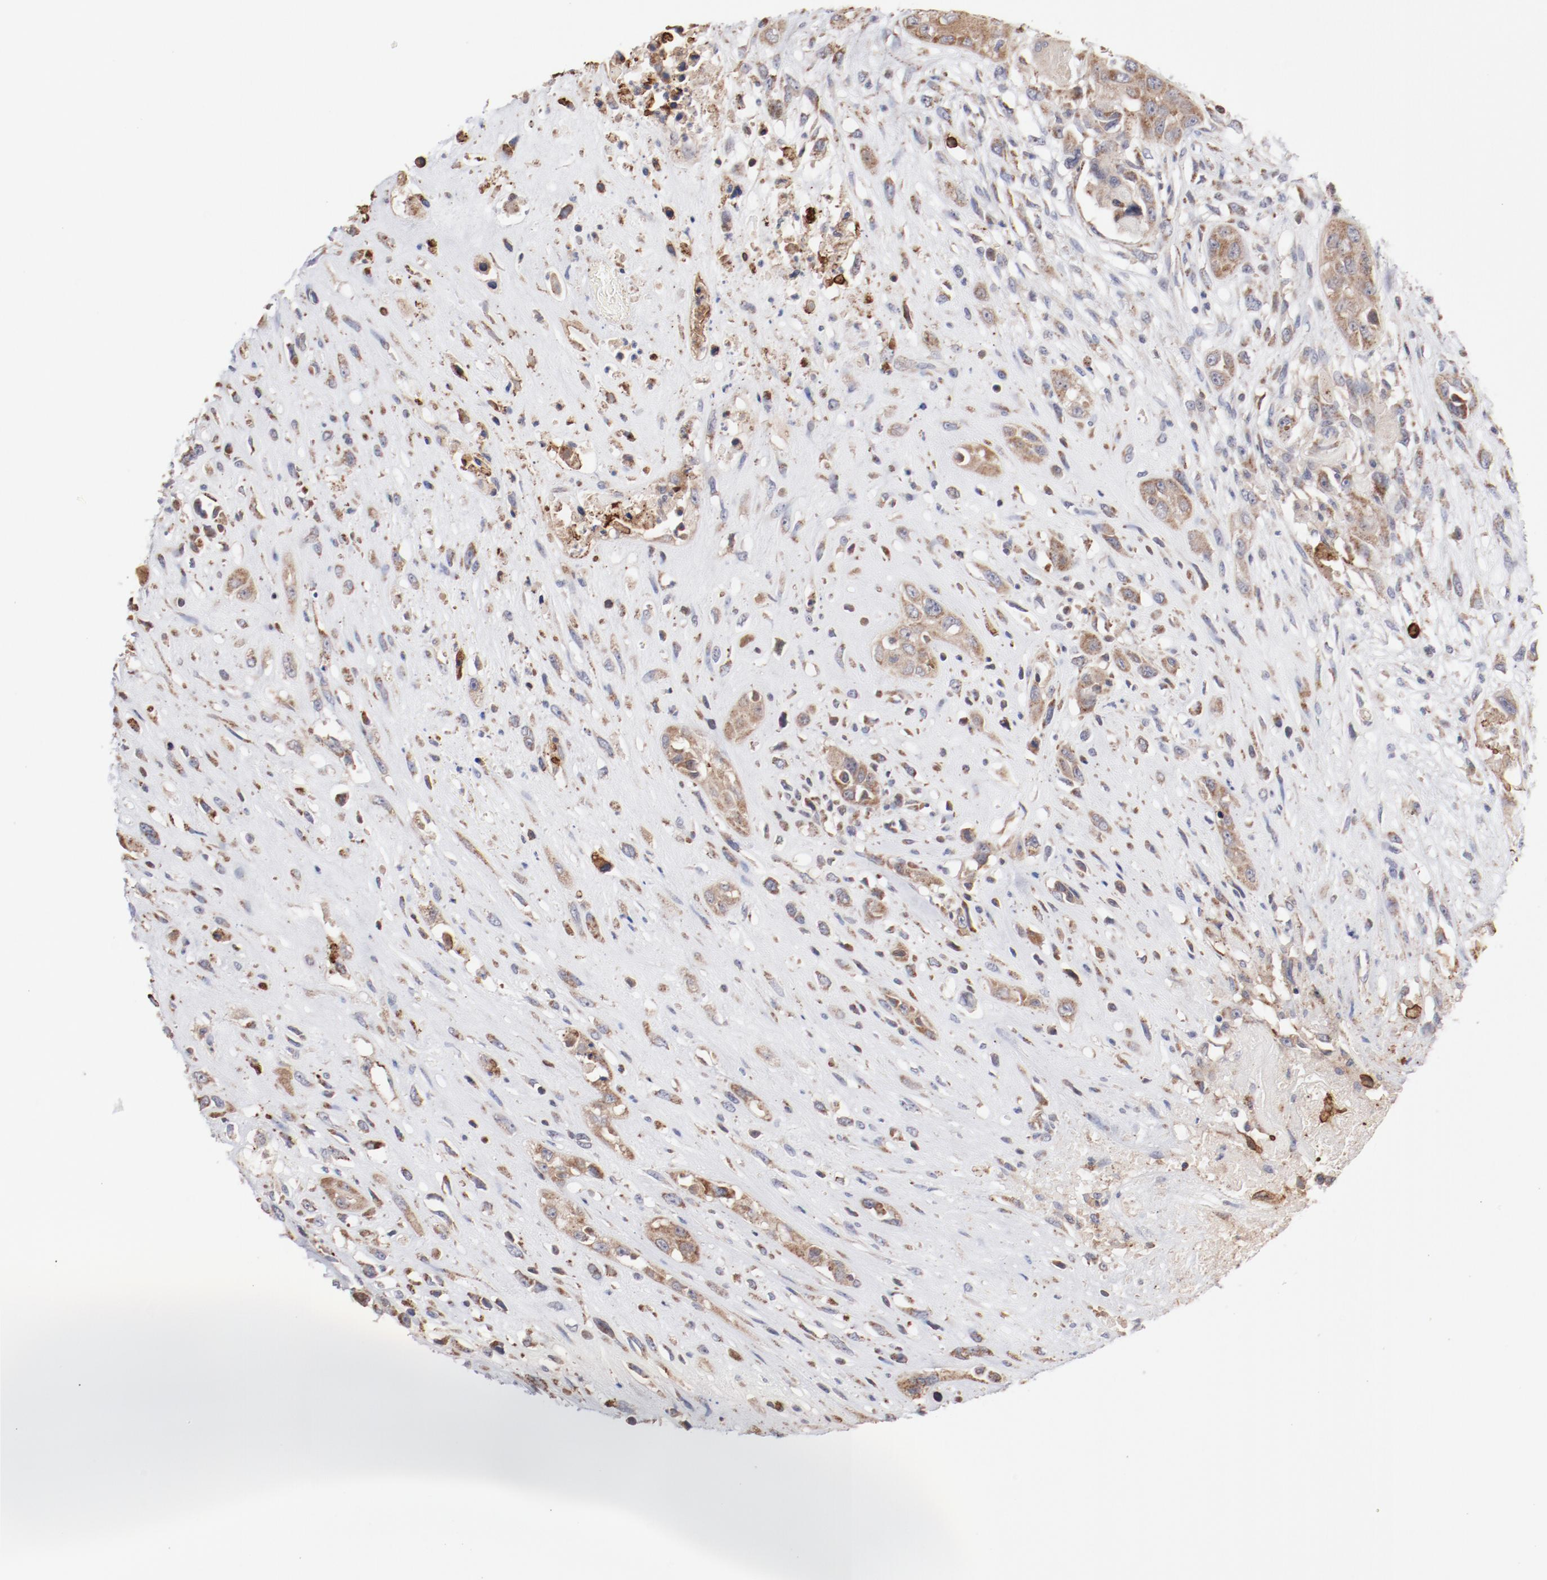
{"staining": {"intensity": "moderate", "quantity": ">75%", "location": "cytoplasmic/membranous"}, "tissue": "head and neck cancer", "cell_type": "Tumor cells", "image_type": "cancer", "snomed": [{"axis": "morphology", "description": "Necrosis, NOS"}, {"axis": "morphology", "description": "Neoplasm, malignant, NOS"}, {"axis": "topography", "description": "Salivary gland"}, {"axis": "topography", "description": "Head-Neck"}], "caption": "This photomicrograph reveals immunohistochemistry (IHC) staining of human neoplasm (malignant) (head and neck), with medium moderate cytoplasmic/membranous expression in about >75% of tumor cells.", "gene": "PPFIBP2", "patient": {"sex": "male", "age": 43}}